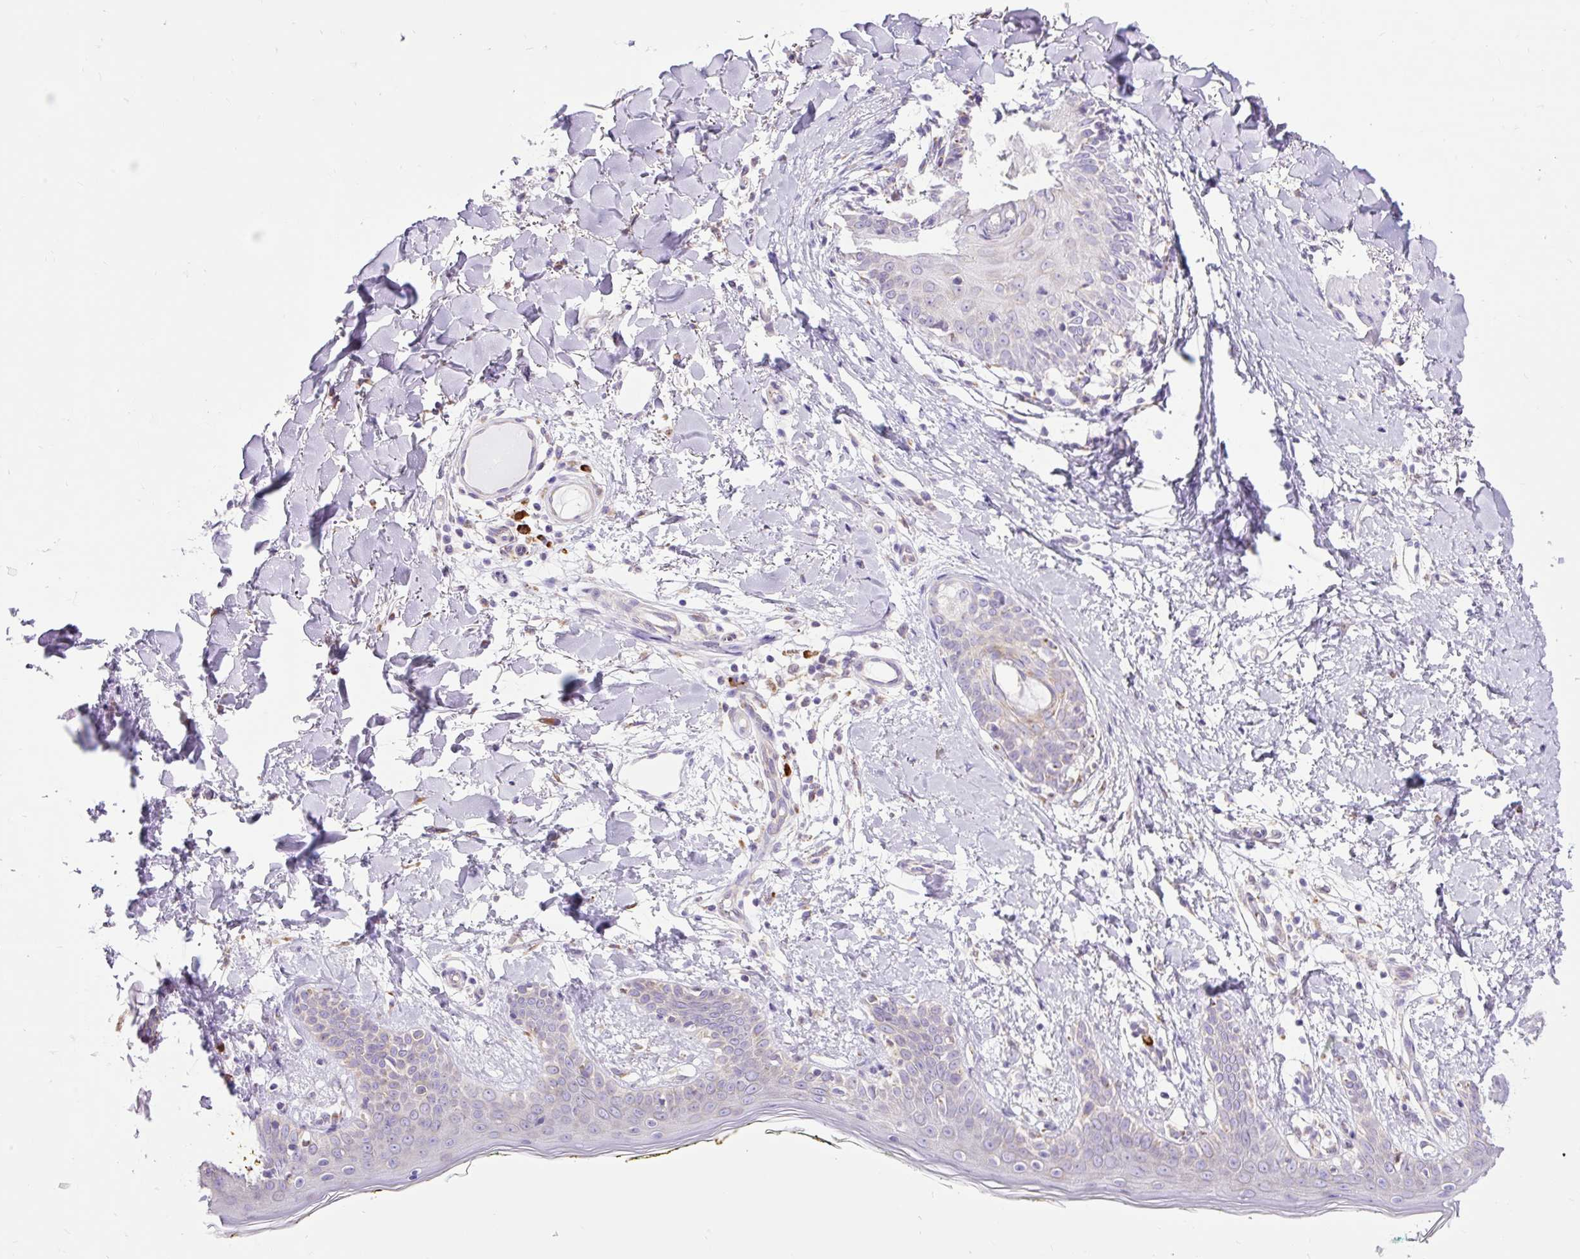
{"staining": {"intensity": "negative", "quantity": "none", "location": "none"}, "tissue": "skin", "cell_type": "Fibroblasts", "image_type": "normal", "snomed": [{"axis": "morphology", "description": "Normal tissue, NOS"}, {"axis": "topography", "description": "Skin"}], "caption": "A micrograph of skin stained for a protein exhibits no brown staining in fibroblasts. The staining was performed using DAB (3,3'-diaminobenzidine) to visualize the protein expression in brown, while the nuclei were stained in blue with hematoxylin (Magnification: 20x).", "gene": "DDOST", "patient": {"sex": "female", "age": 34}}